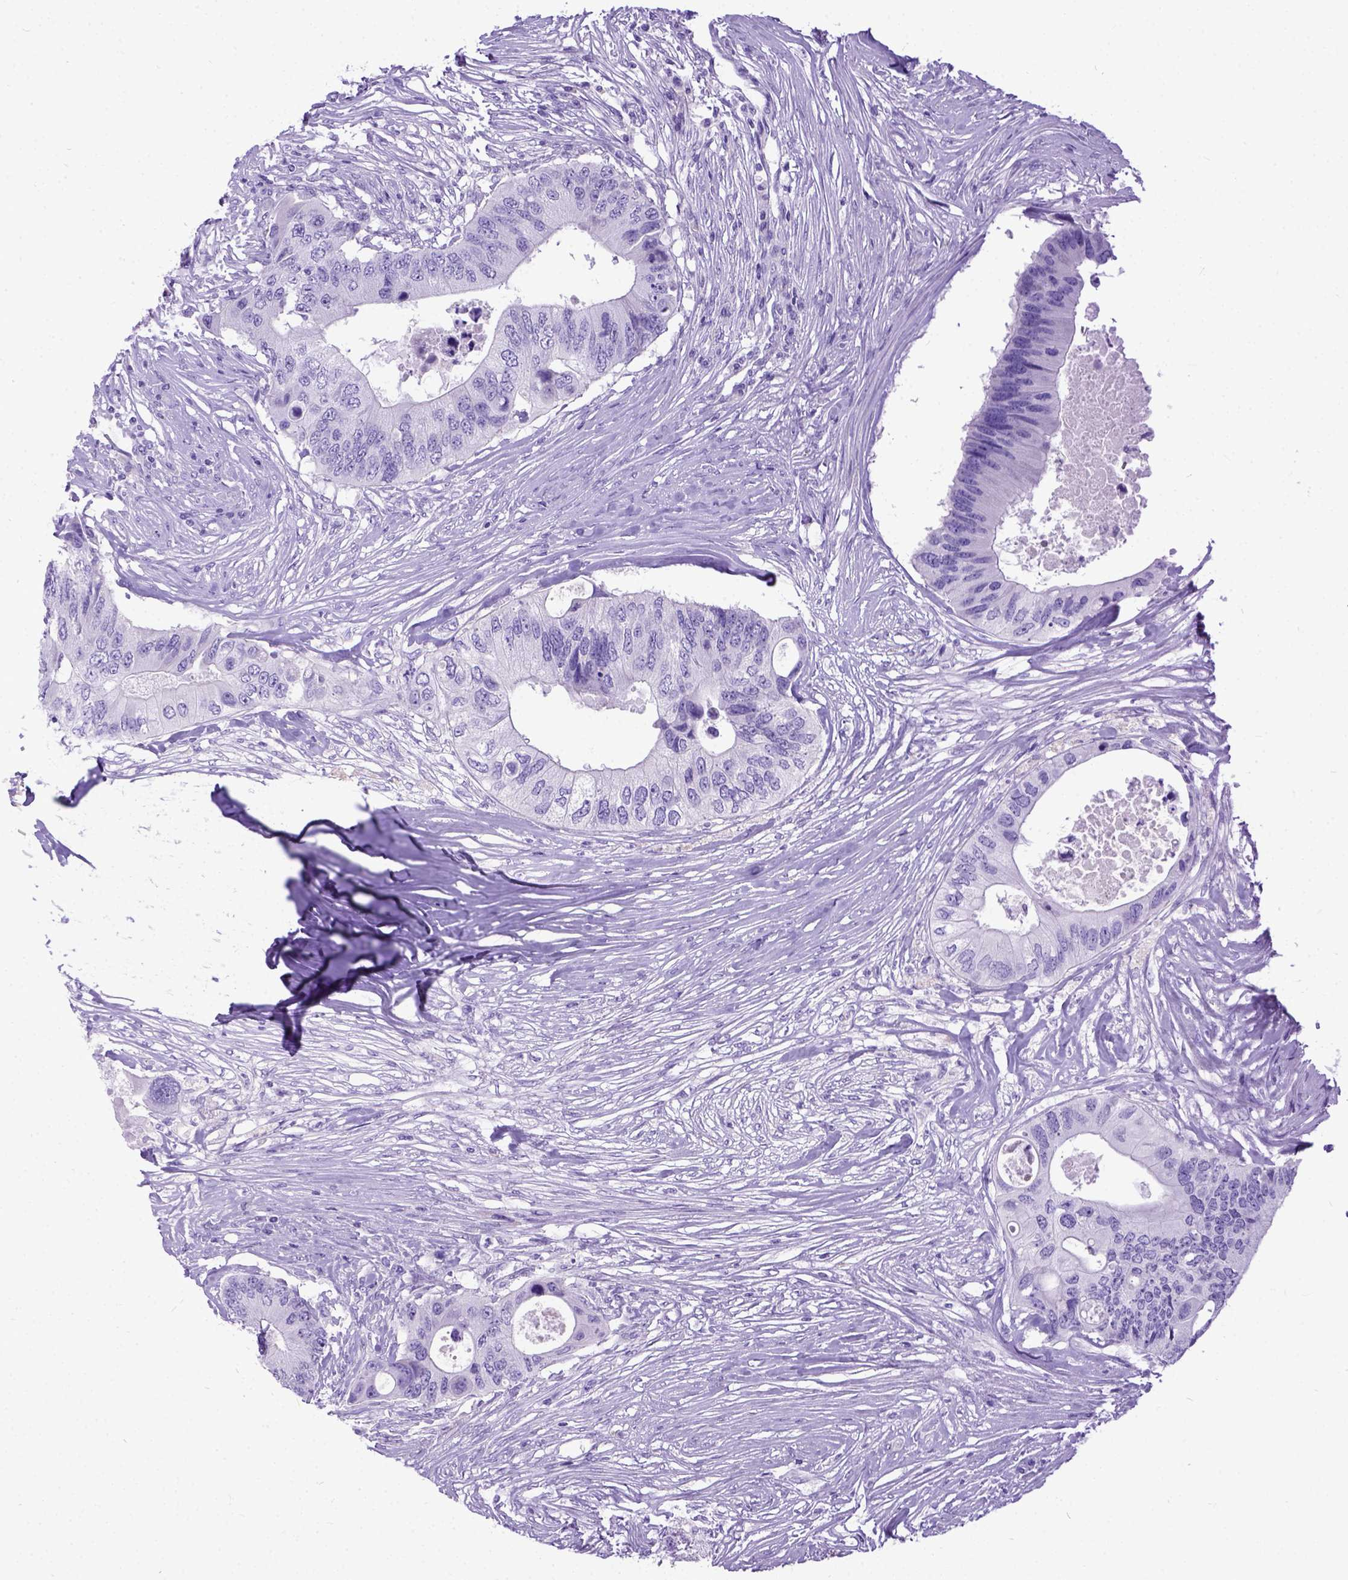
{"staining": {"intensity": "negative", "quantity": "none", "location": "none"}, "tissue": "colorectal cancer", "cell_type": "Tumor cells", "image_type": "cancer", "snomed": [{"axis": "morphology", "description": "Adenocarcinoma, NOS"}, {"axis": "topography", "description": "Colon"}], "caption": "High magnification brightfield microscopy of colorectal cancer (adenocarcinoma) stained with DAB (brown) and counterstained with hematoxylin (blue): tumor cells show no significant staining. (DAB (3,3'-diaminobenzidine) immunohistochemistry (IHC) with hematoxylin counter stain).", "gene": "IGF2", "patient": {"sex": "male", "age": 71}}